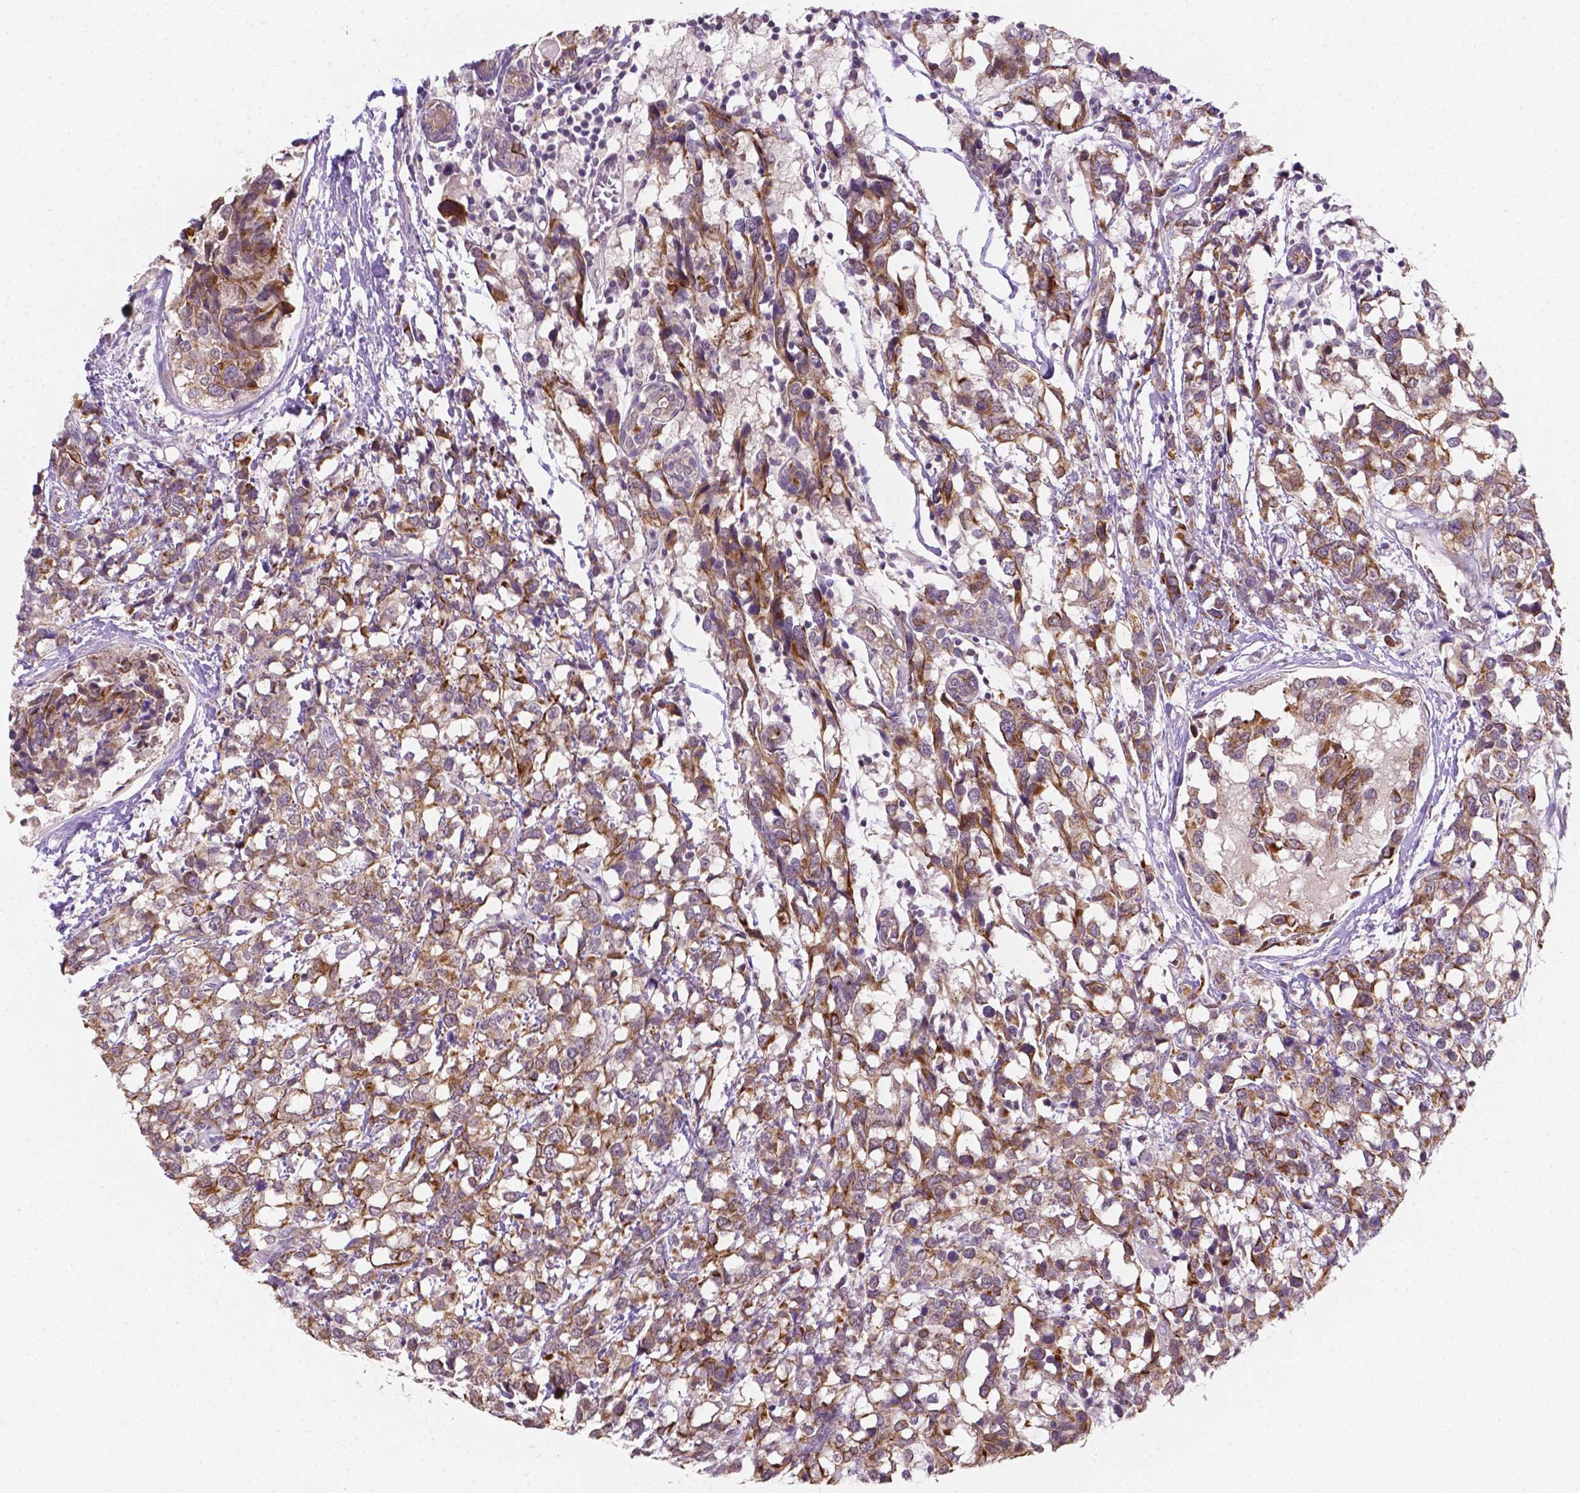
{"staining": {"intensity": "moderate", "quantity": ">75%", "location": "cytoplasmic/membranous"}, "tissue": "breast cancer", "cell_type": "Tumor cells", "image_type": "cancer", "snomed": [{"axis": "morphology", "description": "Lobular carcinoma"}, {"axis": "topography", "description": "Breast"}], "caption": "This is an image of immunohistochemistry staining of breast cancer, which shows moderate expression in the cytoplasmic/membranous of tumor cells.", "gene": "SHLD3", "patient": {"sex": "female", "age": 59}}